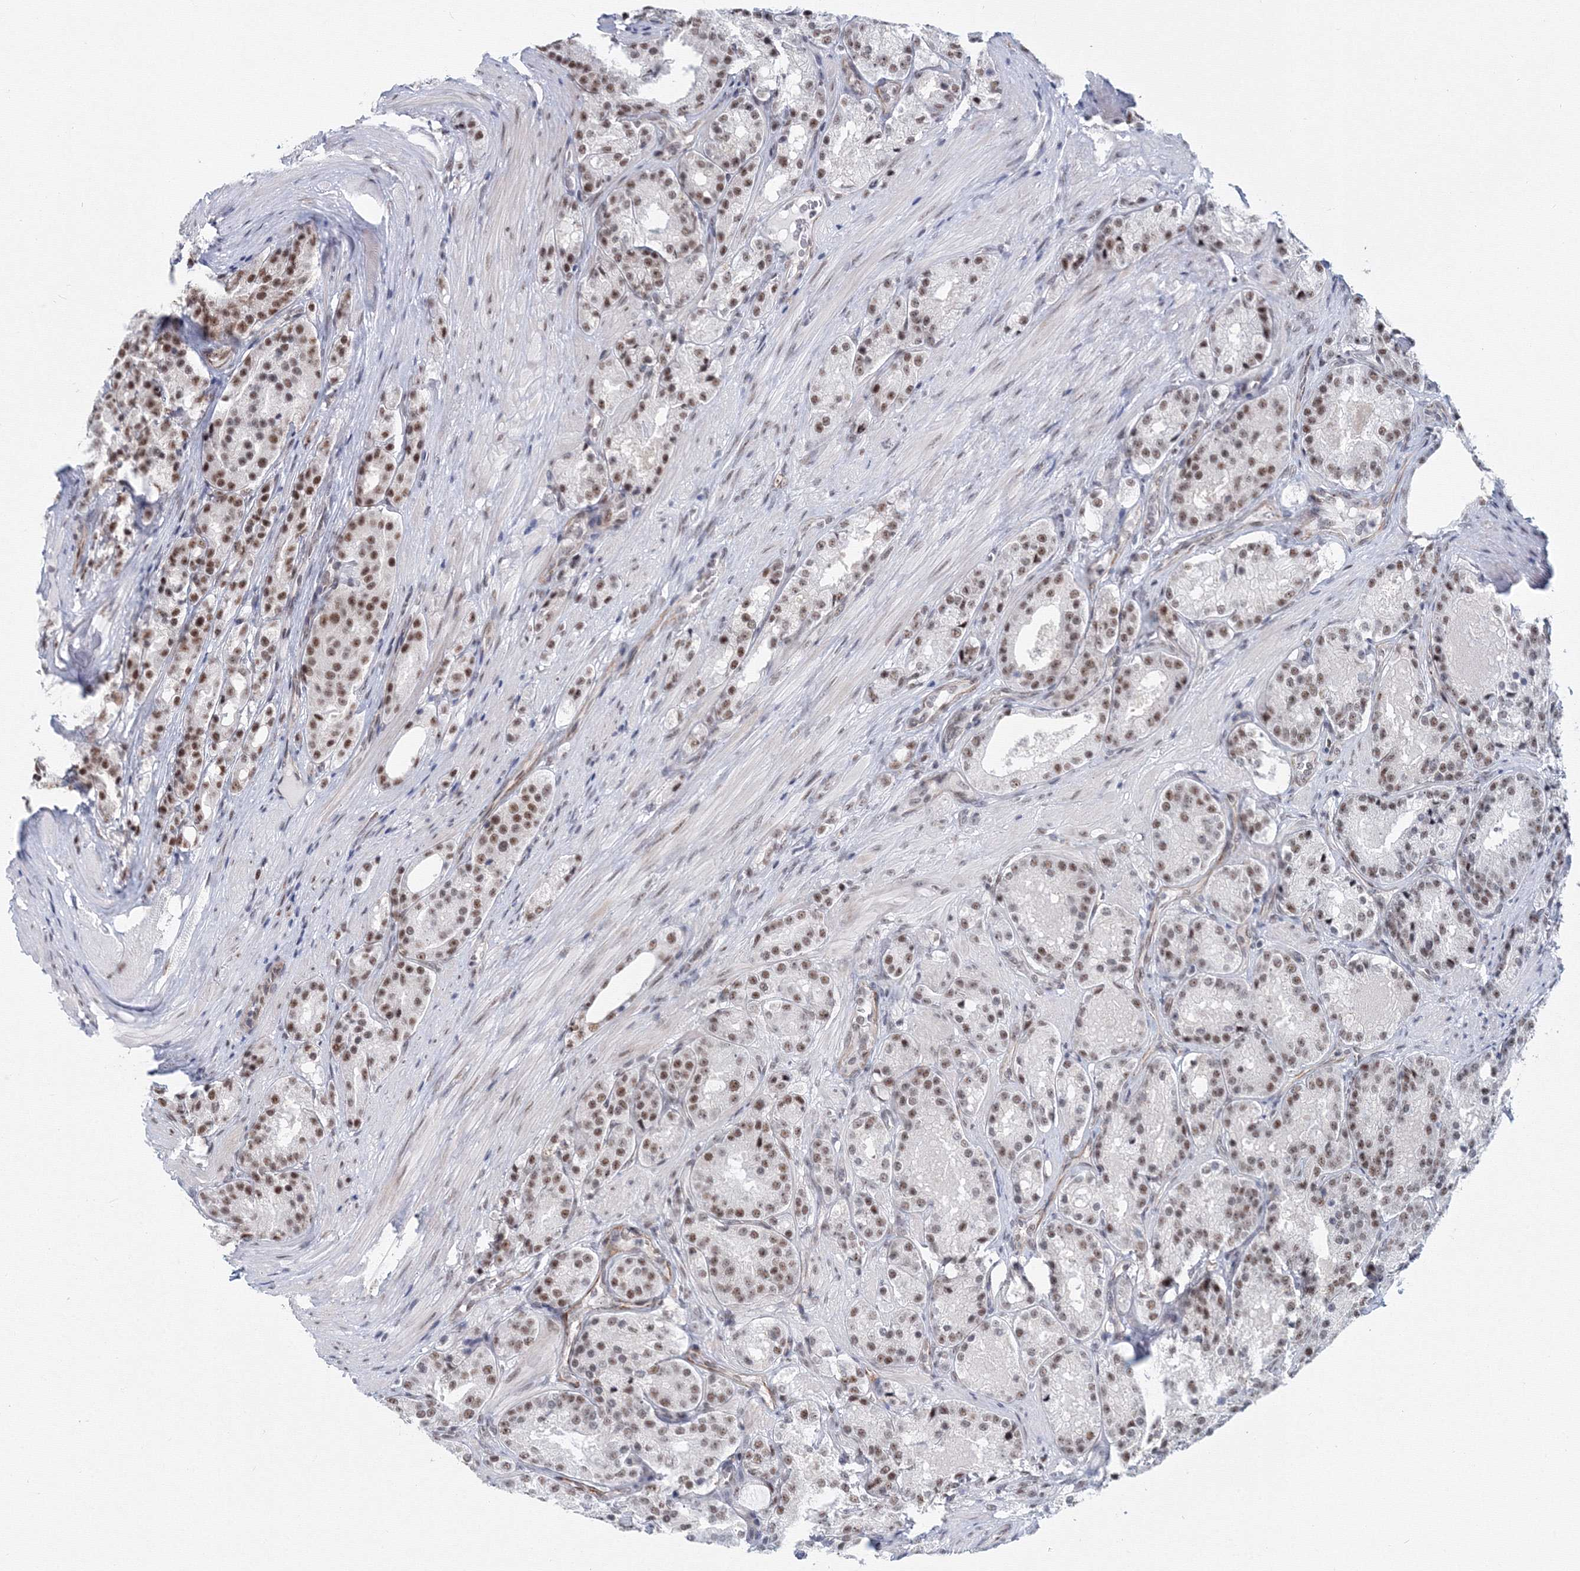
{"staining": {"intensity": "moderate", "quantity": ">75%", "location": "nuclear"}, "tissue": "prostate cancer", "cell_type": "Tumor cells", "image_type": "cancer", "snomed": [{"axis": "morphology", "description": "Adenocarcinoma, High grade"}, {"axis": "topography", "description": "Prostate"}], "caption": "About >75% of tumor cells in human adenocarcinoma (high-grade) (prostate) show moderate nuclear protein expression as visualized by brown immunohistochemical staining.", "gene": "SF3B6", "patient": {"sex": "male", "age": 60}}